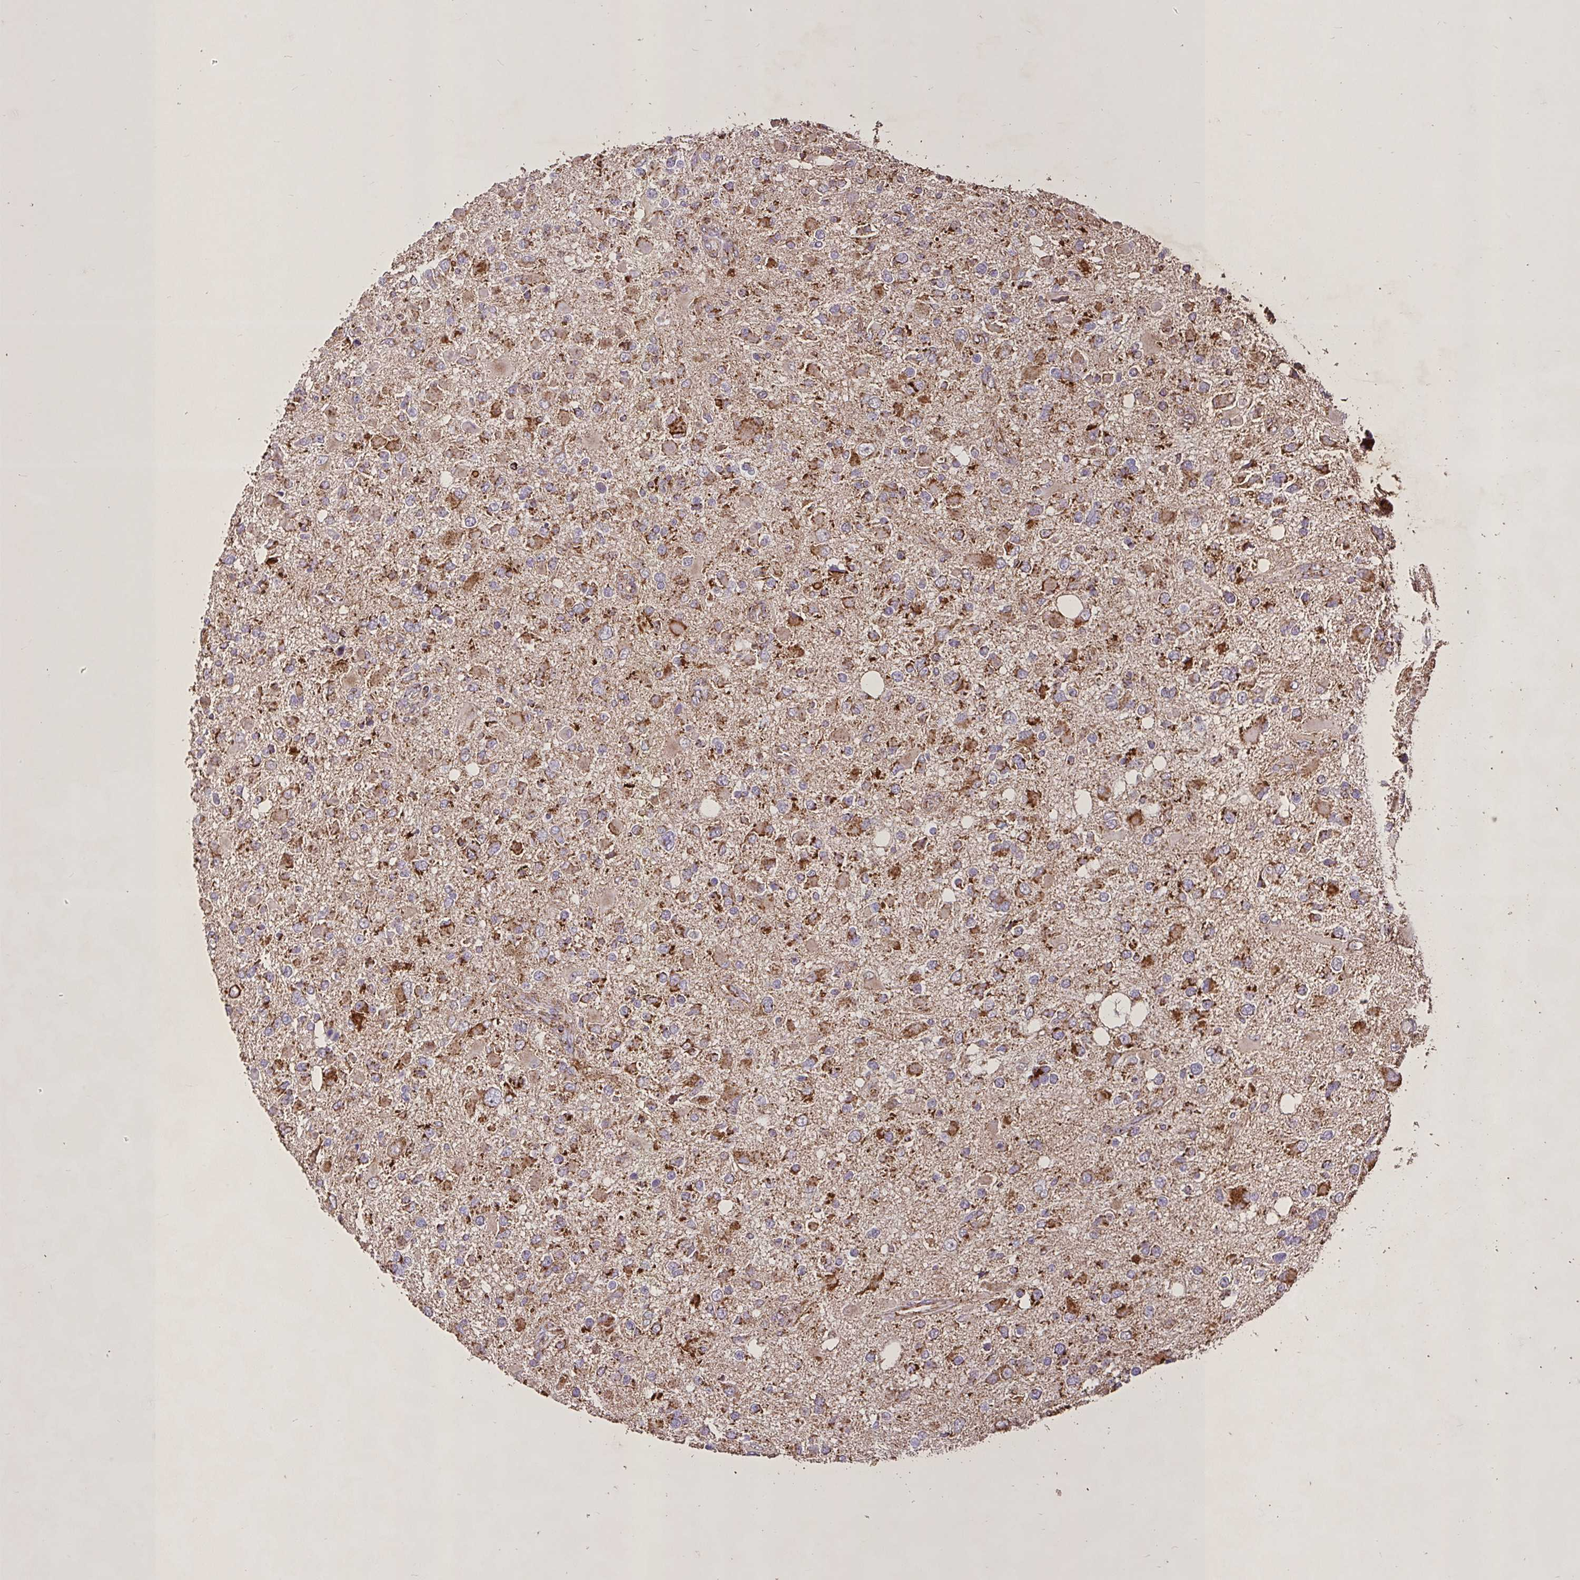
{"staining": {"intensity": "moderate", "quantity": "25%-75%", "location": "cytoplasmic/membranous"}, "tissue": "glioma", "cell_type": "Tumor cells", "image_type": "cancer", "snomed": [{"axis": "morphology", "description": "Glioma, malignant, High grade"}, {"axis": "topography", "description": "Brain"}], "caption": "Malignant high-grade glioma was stained to show a protein in brown. There is medium levels of moderate cytoplasmic/membranous staining in about 25%-75% of tumor cells.", "gene": "AGK", "patient": {"sex": "male", "age": 53}}